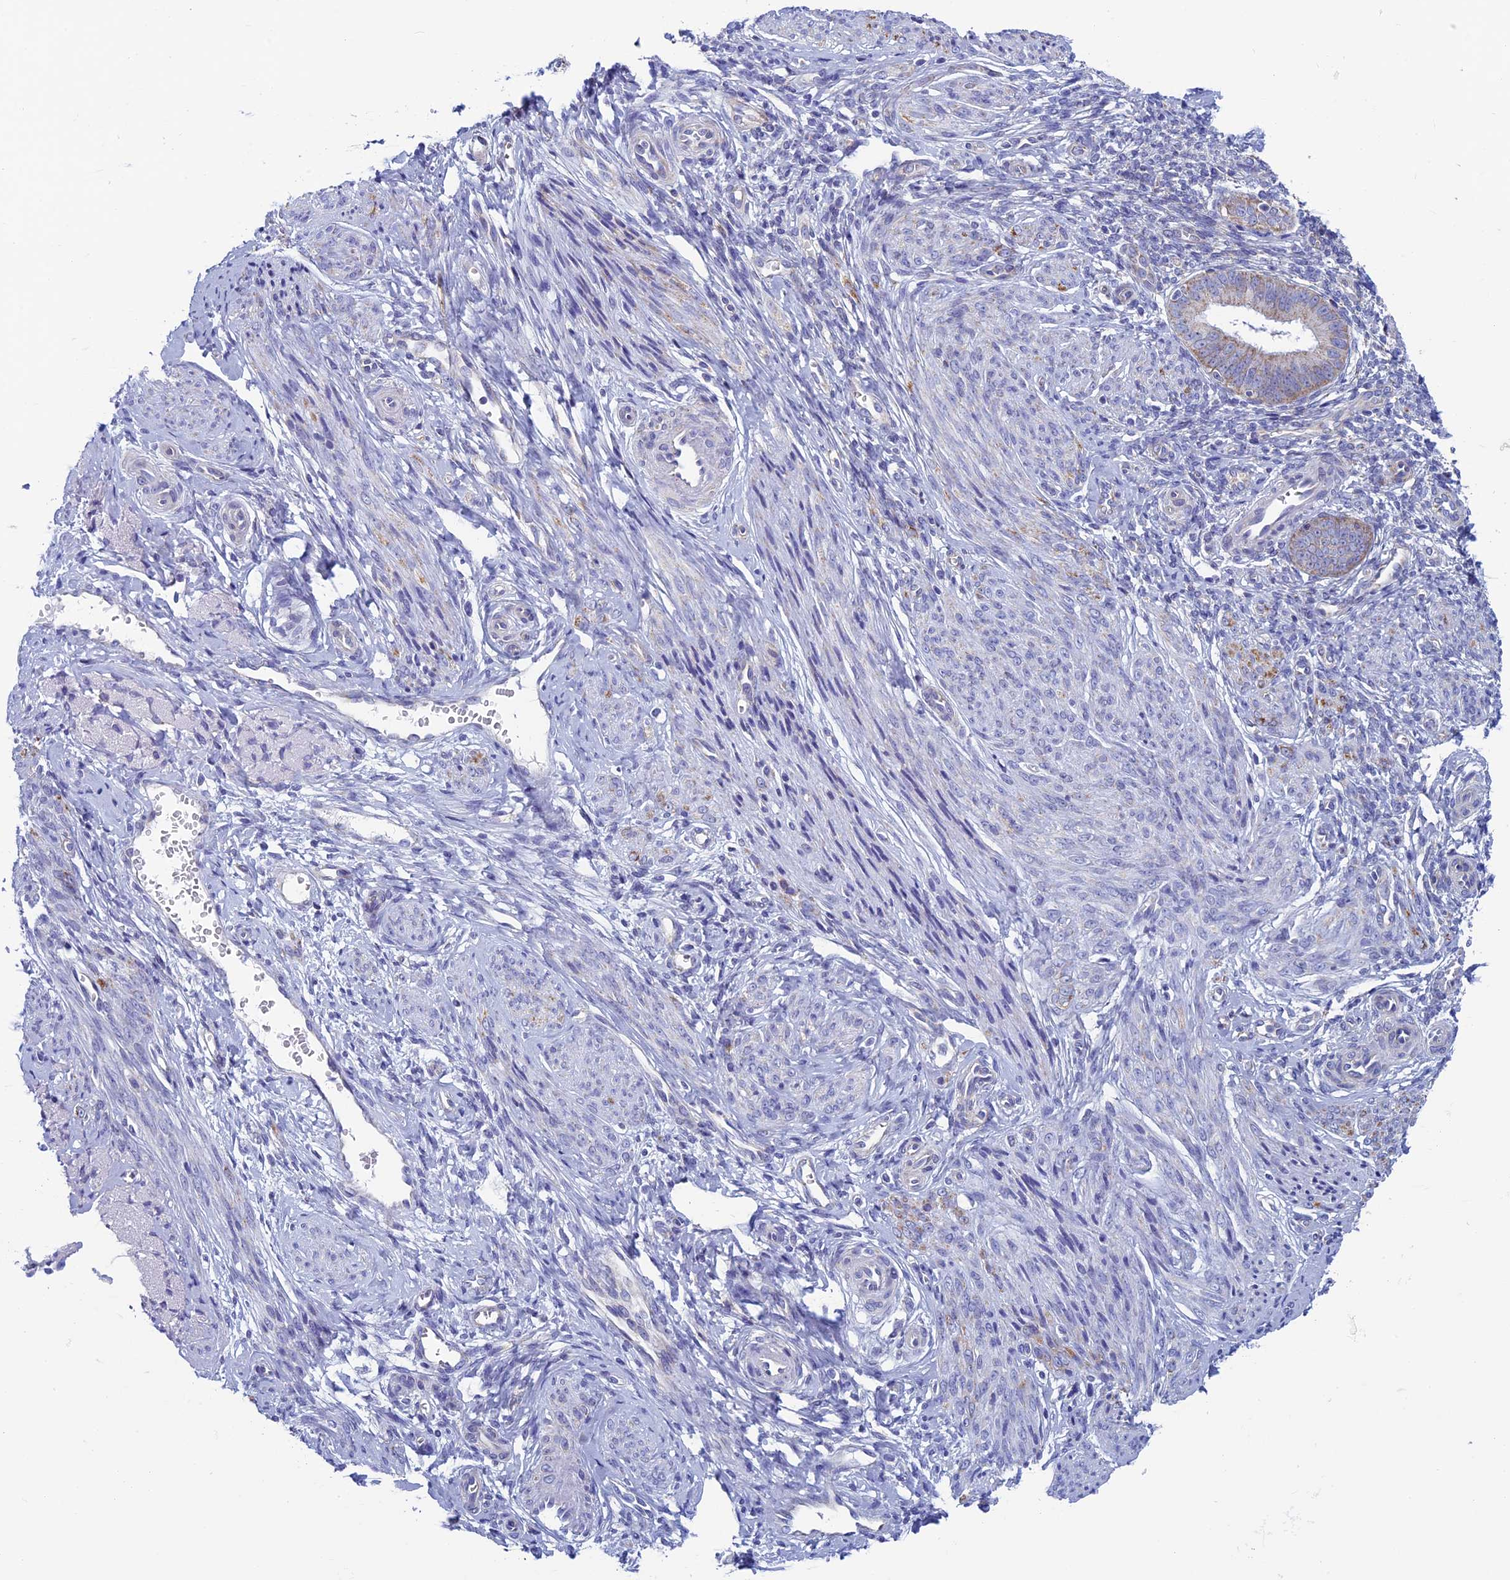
{"staining": {"intensity": "negative", "quantity": "none", "location": "none"}, "tissue": "endometrium", "cell_type": "Cells in endometrial stroma", "image_type": "normal", "snomed": [{"axis": "morphology", "description": "Normal tissue, NOS"}, {"axis": "topography", "description": "Uterus"}, {"axis": "topography", "description": "Endometrium"}], "caption": "A photomicrograph of endometrium stained for a protein demonstrates no brown staining in cells in endometrial stroma. (Stains: DAB (3,3'-diaminobenzidine) immunohistochemistry with hematoxylin counter stain, Microscopy: brightfield microscopy at high magnification).", "gene": "MFSD12", "patient": {"sex": "female", "age": 48}}